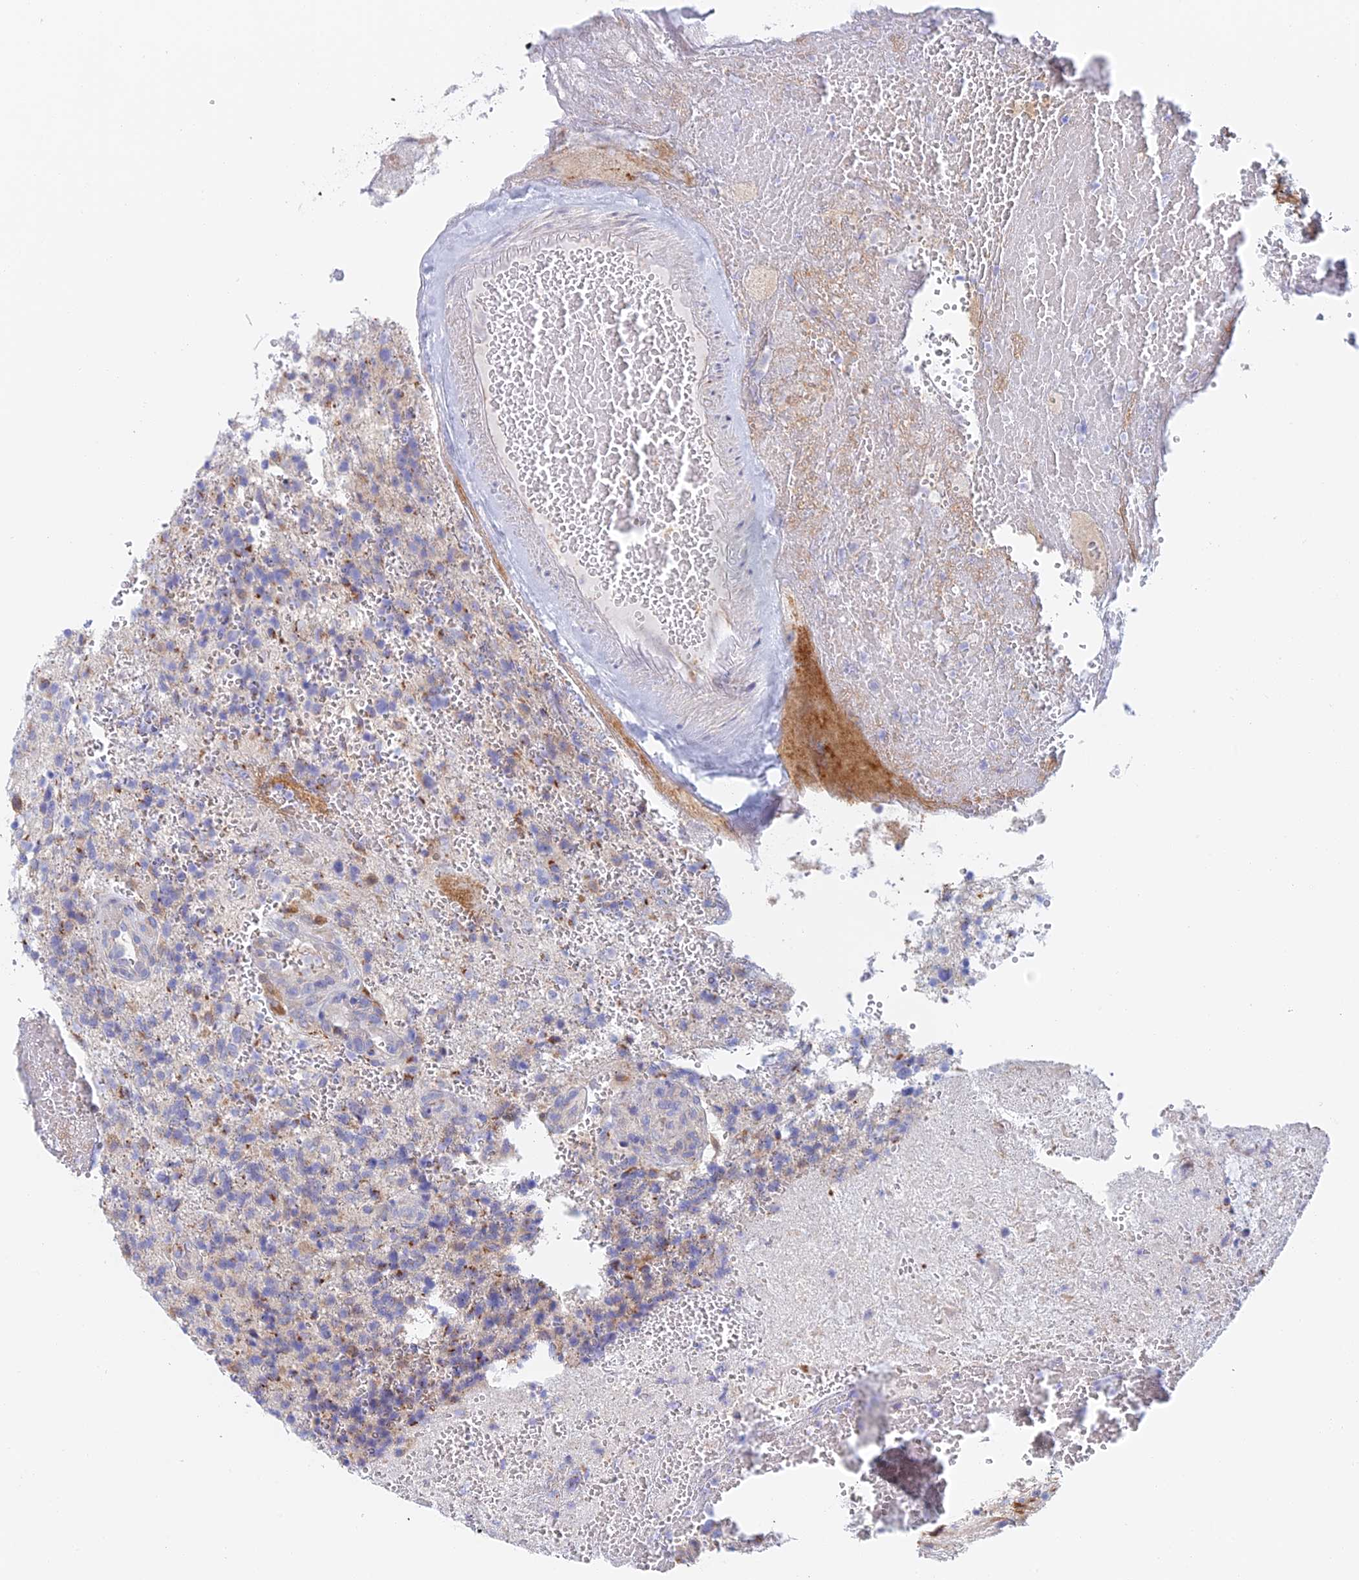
{"staining": {"intensity": "negative", "quantity": "none", "location": "none"}, "tissue": "glioma", "cell_type": "Tumor cells", "image_type": "cancer", "snomed": [{"axis": "morphology", "description": "Glioma, malignant, High grade"}, {"axis": "topography", "description": "Brain"}], "caption": "The image displays no staining of tumor cells in malignant glioma (high-grade). (IHC, brightfield microscopy, high magnification).", "gene": "SLC24A3", "patient": {"sex": "male", "age": 56}}